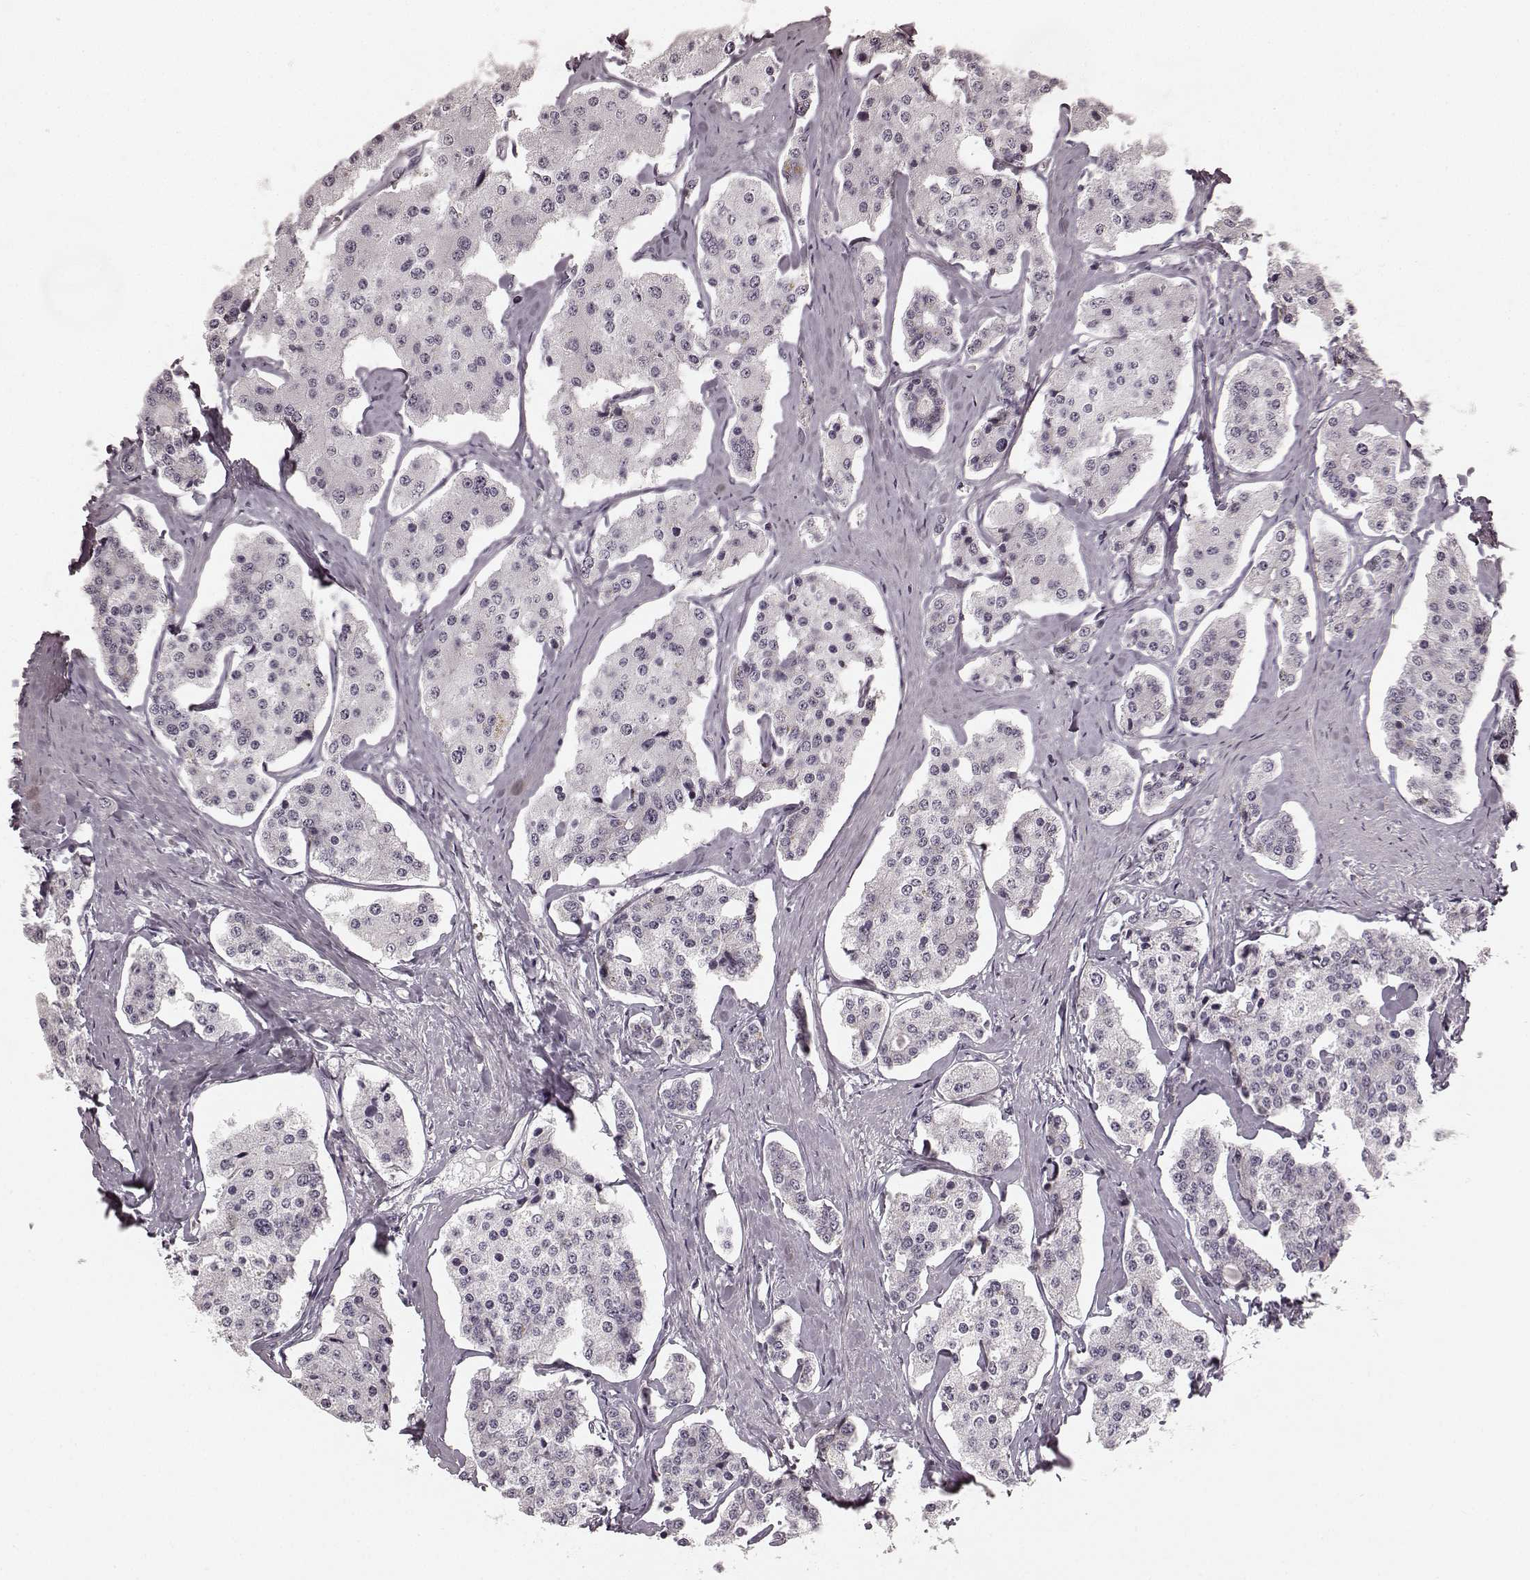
{"staining": {"intensity": "negative", "quantity": "none", "location": "none"}, "tissue": "carcinoid", "cell_type": "Tumor cells", "image_type": "cancer", "snomed": [{"axis": "morphology", "description": "Carcinoid, malignant, NOS"}, {"axis": "topography", "description": "Small intestine"}], "caption": "High magnification brightfield microscopy of carcinoid stained with DAB (brown) and counterstained with hematoxylin (blue): tumor cells show no significant expression.", "gene": "TMPRSS15", "patient": {"sex": "female", "age": 65}}